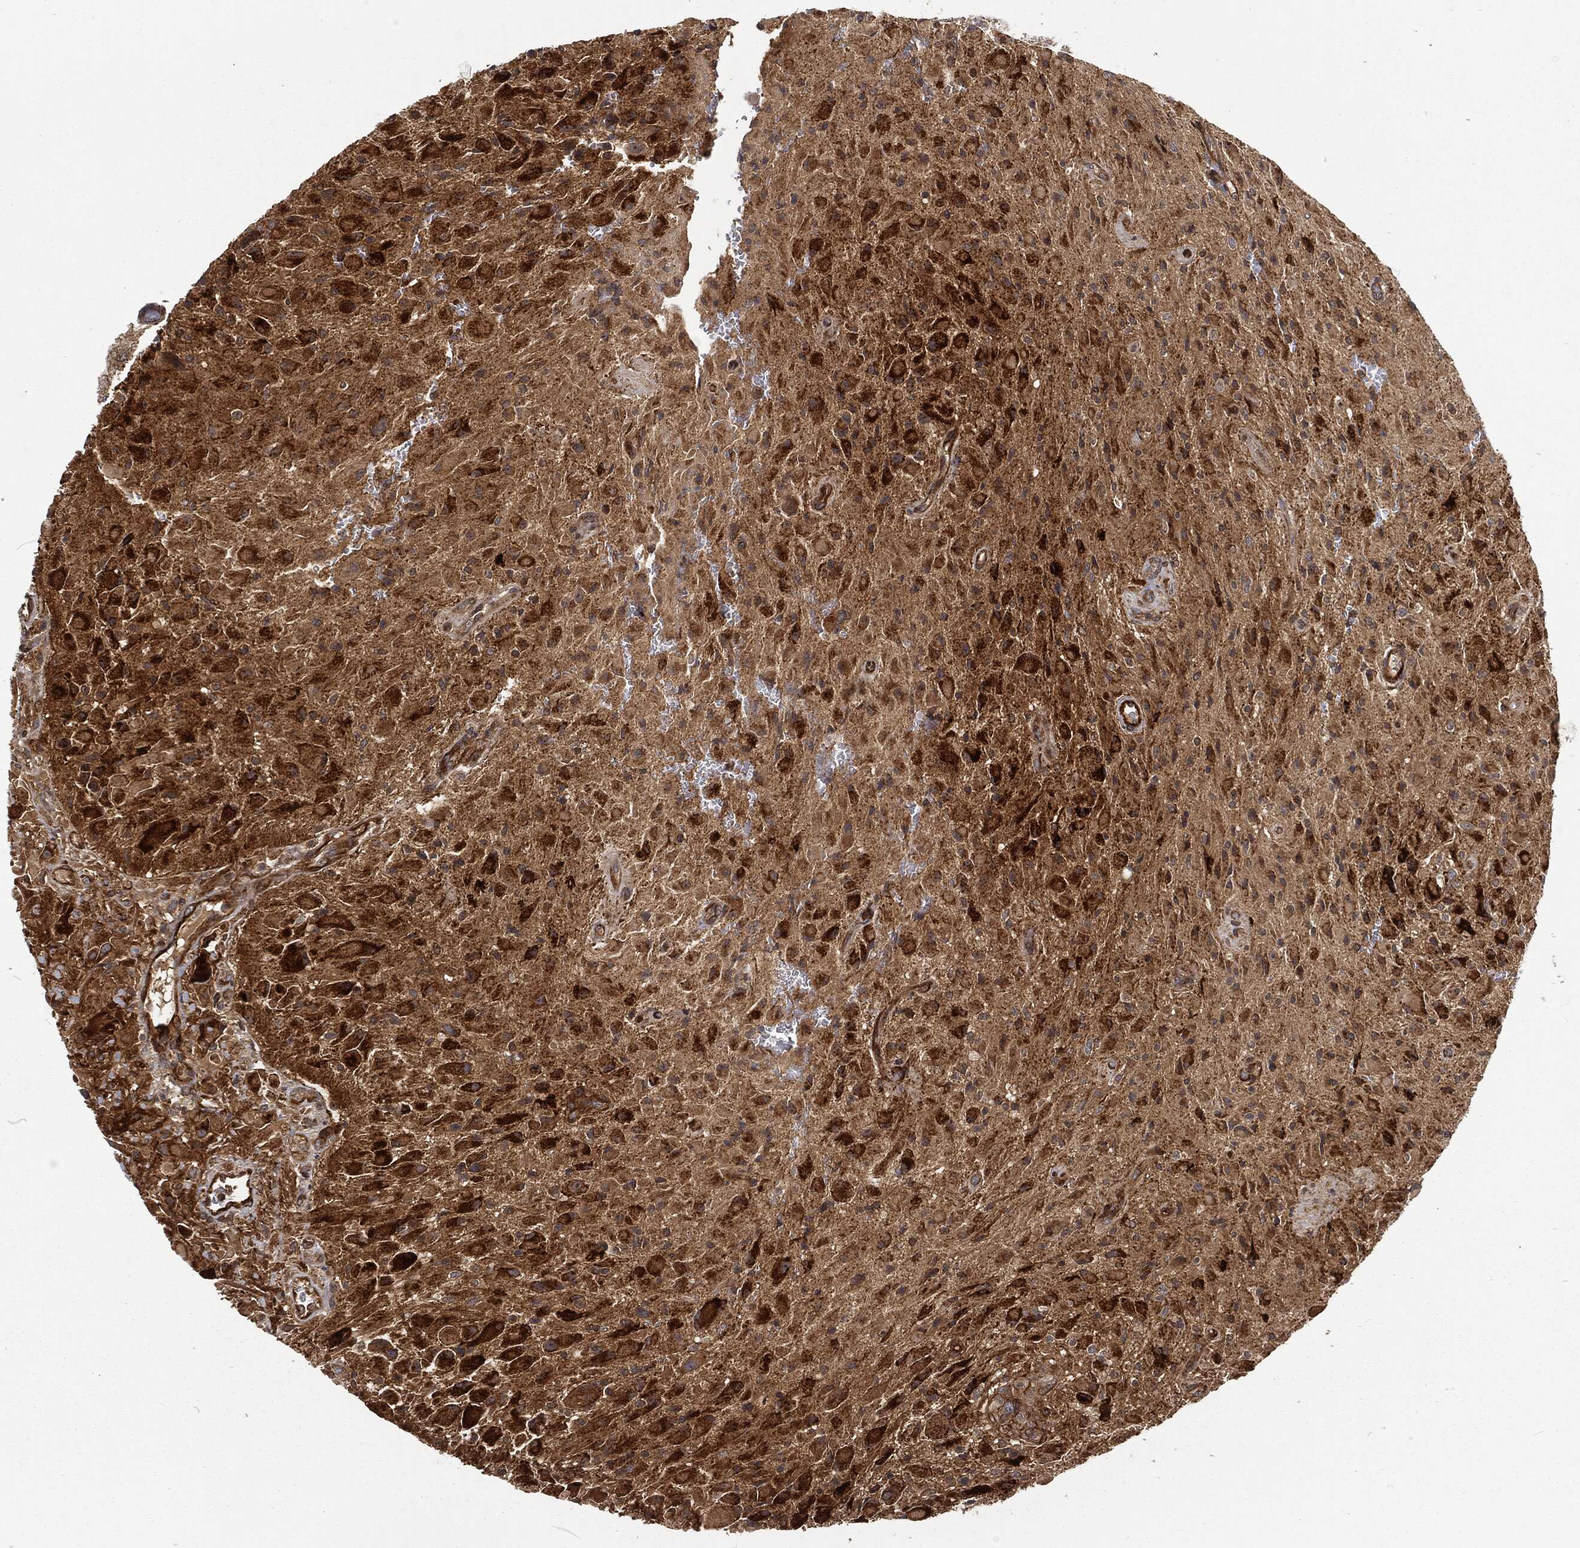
{"staining": {"intensity": "strong", "quantity": ">75%", "location": "cytoplasmic/membranous"}, "tissue": "glioma", "cell_type": "Tumor cells", "image_type": "cancer", "snomed": [{"axis": "morphology", "description": "Glioma, malignant, High grade"}, {"axis": "topography", "description": "Cerebral cortex"}], "caption": "Protein expression analysis of high-grade glioma (malignant) shows strong cytoplasmic/membranous positivity in about >75% of tumor cells.", "gene": "RFTN1", "patient": {"sex": "male", "age": 35}}